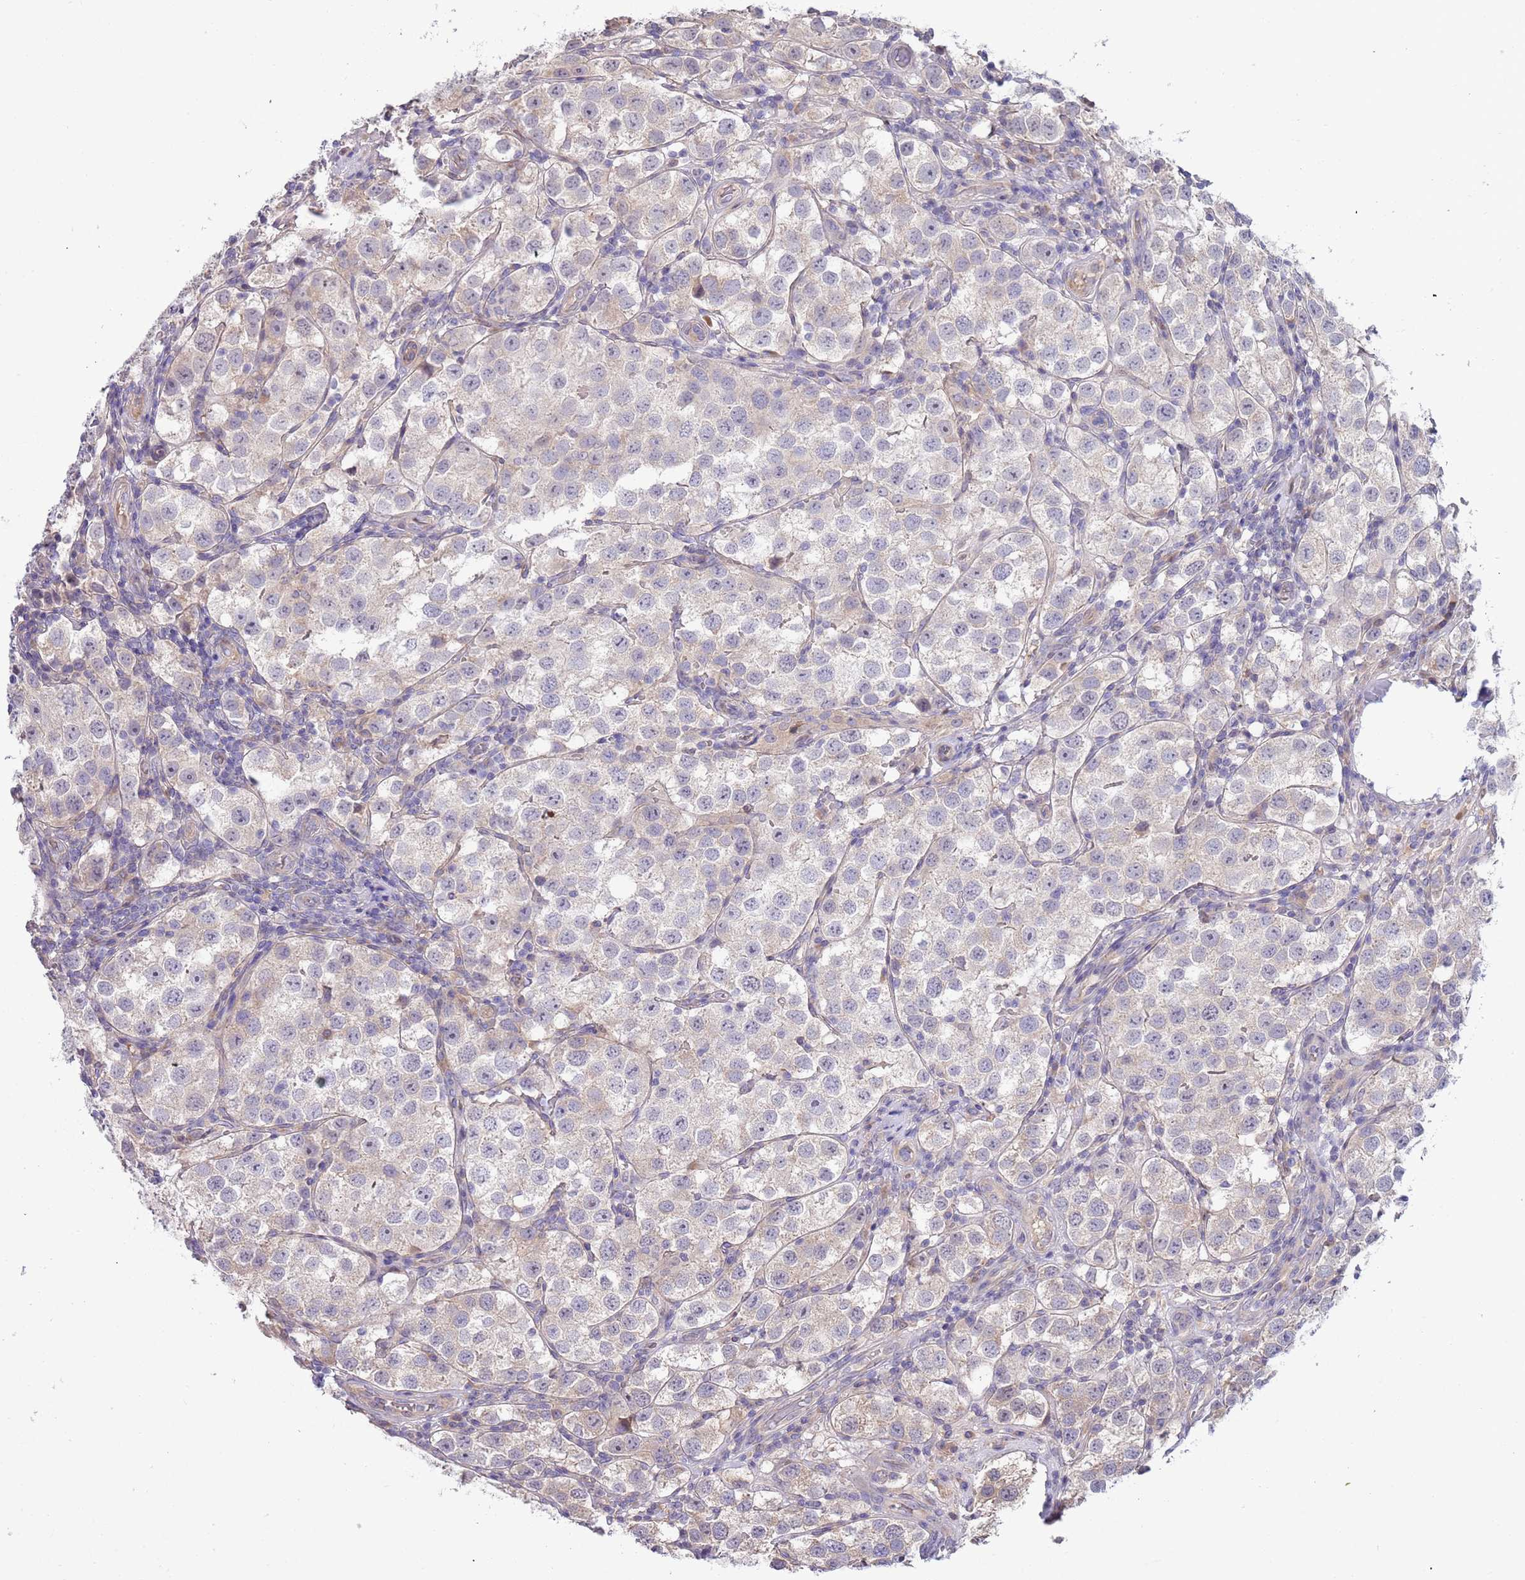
{"staining": {"intensity": "negative", "quantity": "none", "location": "none"}, "tissue": "testis cancer", "cell_type": "Tumor cells", "image_type": "cancer", "snomed": [{"axis": "morphology", "description": "Seminoma, NOS"}, {"axis": "topography", "description": "Testis"}], "caption": "Testis cancer (seminoma) was stained to show a protein in brown. There is no significant positivity in tumor cells.", "gene": "CABYR", "patient": {"sex": "male", "age": 37}}